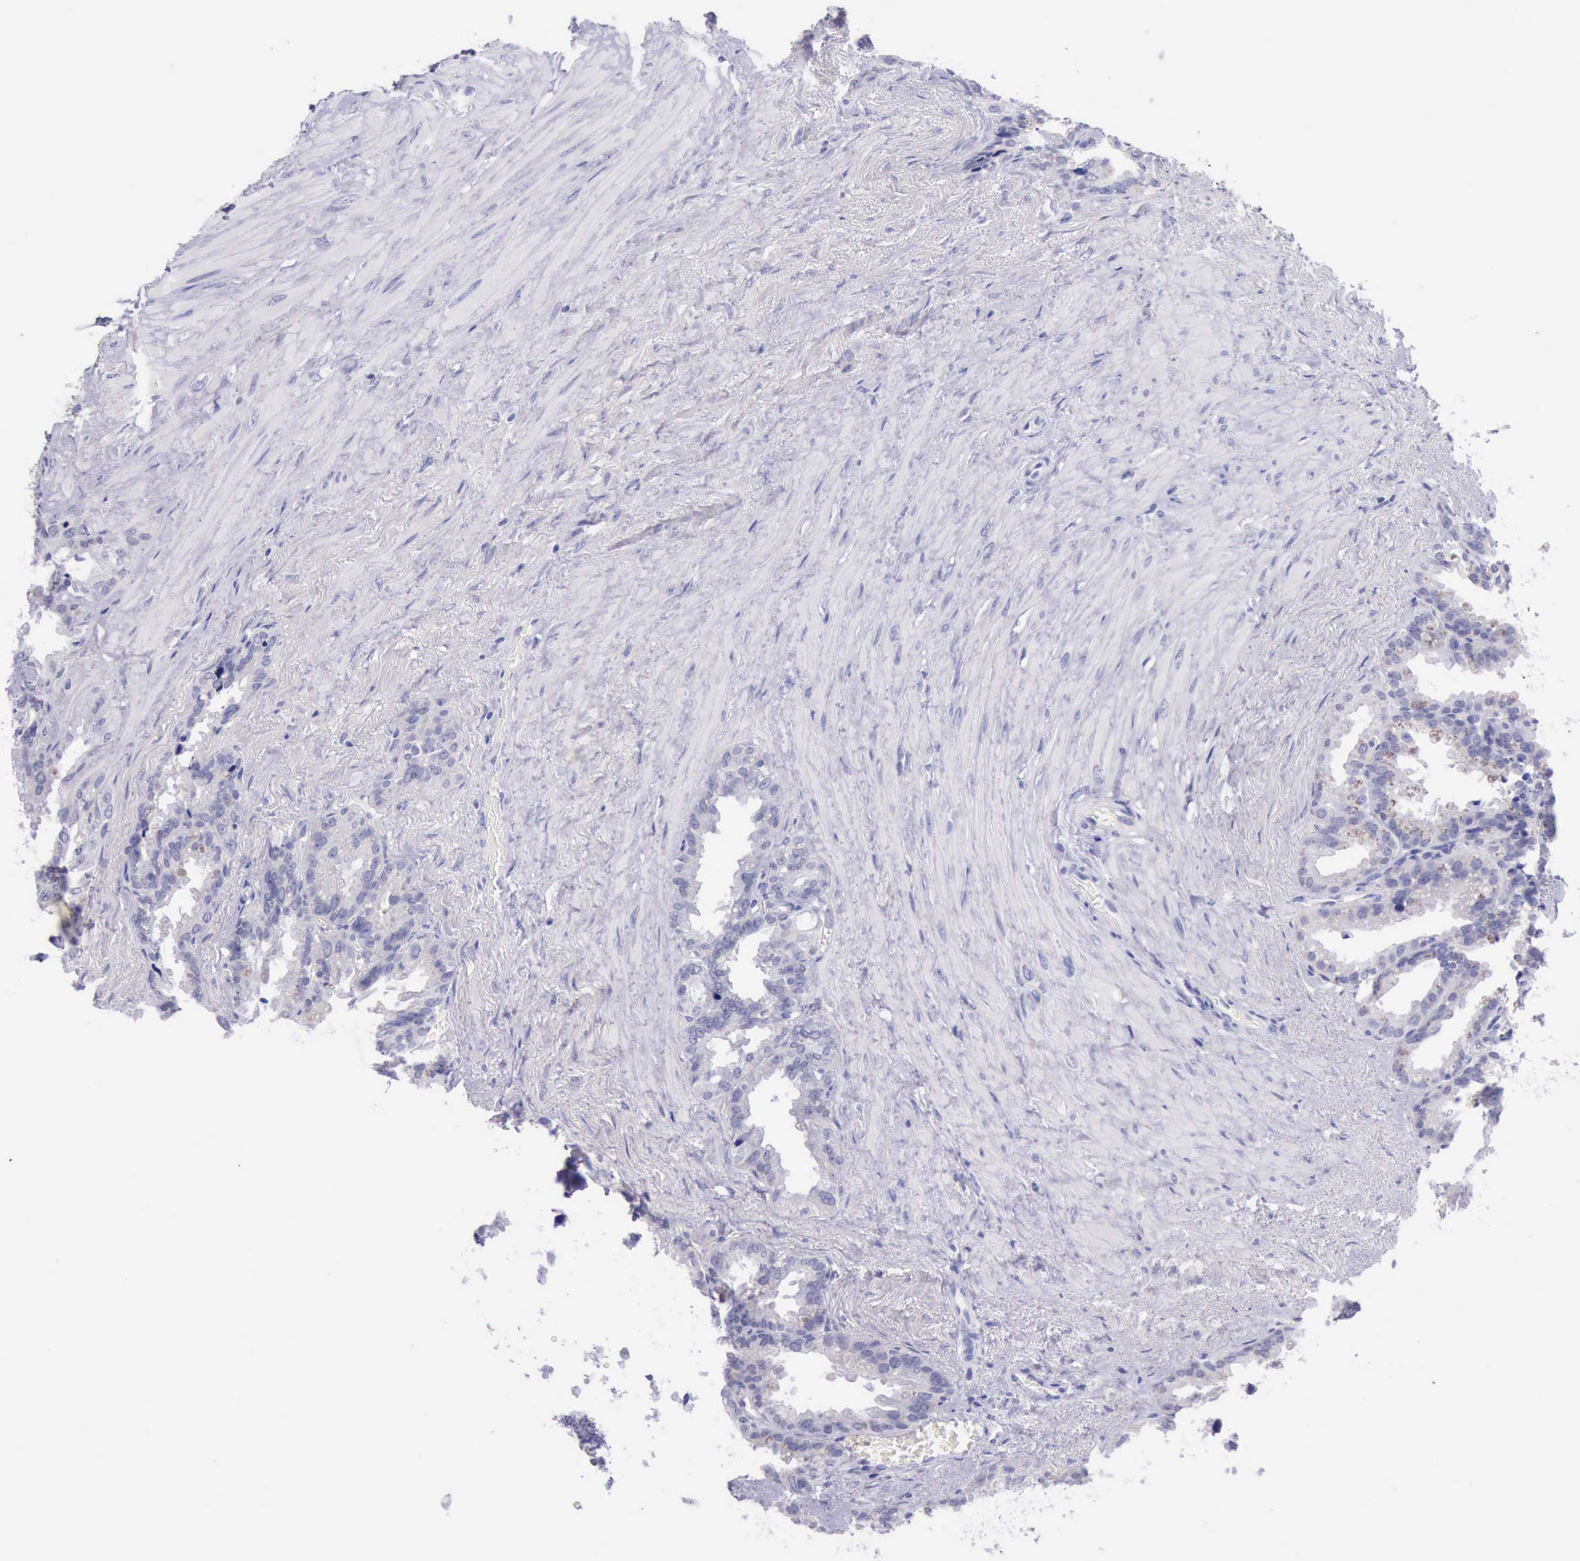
{"staining": {"intensity": "negative", "quantity": "none", "location": "none"}, "tissue": "seminal vesicle", "cell_type": "Glandular cells", "image_type": "normal", "snomed": [{"axis": "morphology", "description": "Normal tissue, NOS"}, {"axis": "topography", "description": "Prostate"}, {"axis": "topography", "description": "Seminal veicle"}], "caption": "Glandular cells show no significant protein staining in normal seminal vesicle. The staining was performed using DAB to visualize the protein expression in brown, while the nuclei were stained in blue with hematoxylin (Magnification: 20x).", "gene": "LRFN5", "patient": {"sex": "male", "age": 63}}